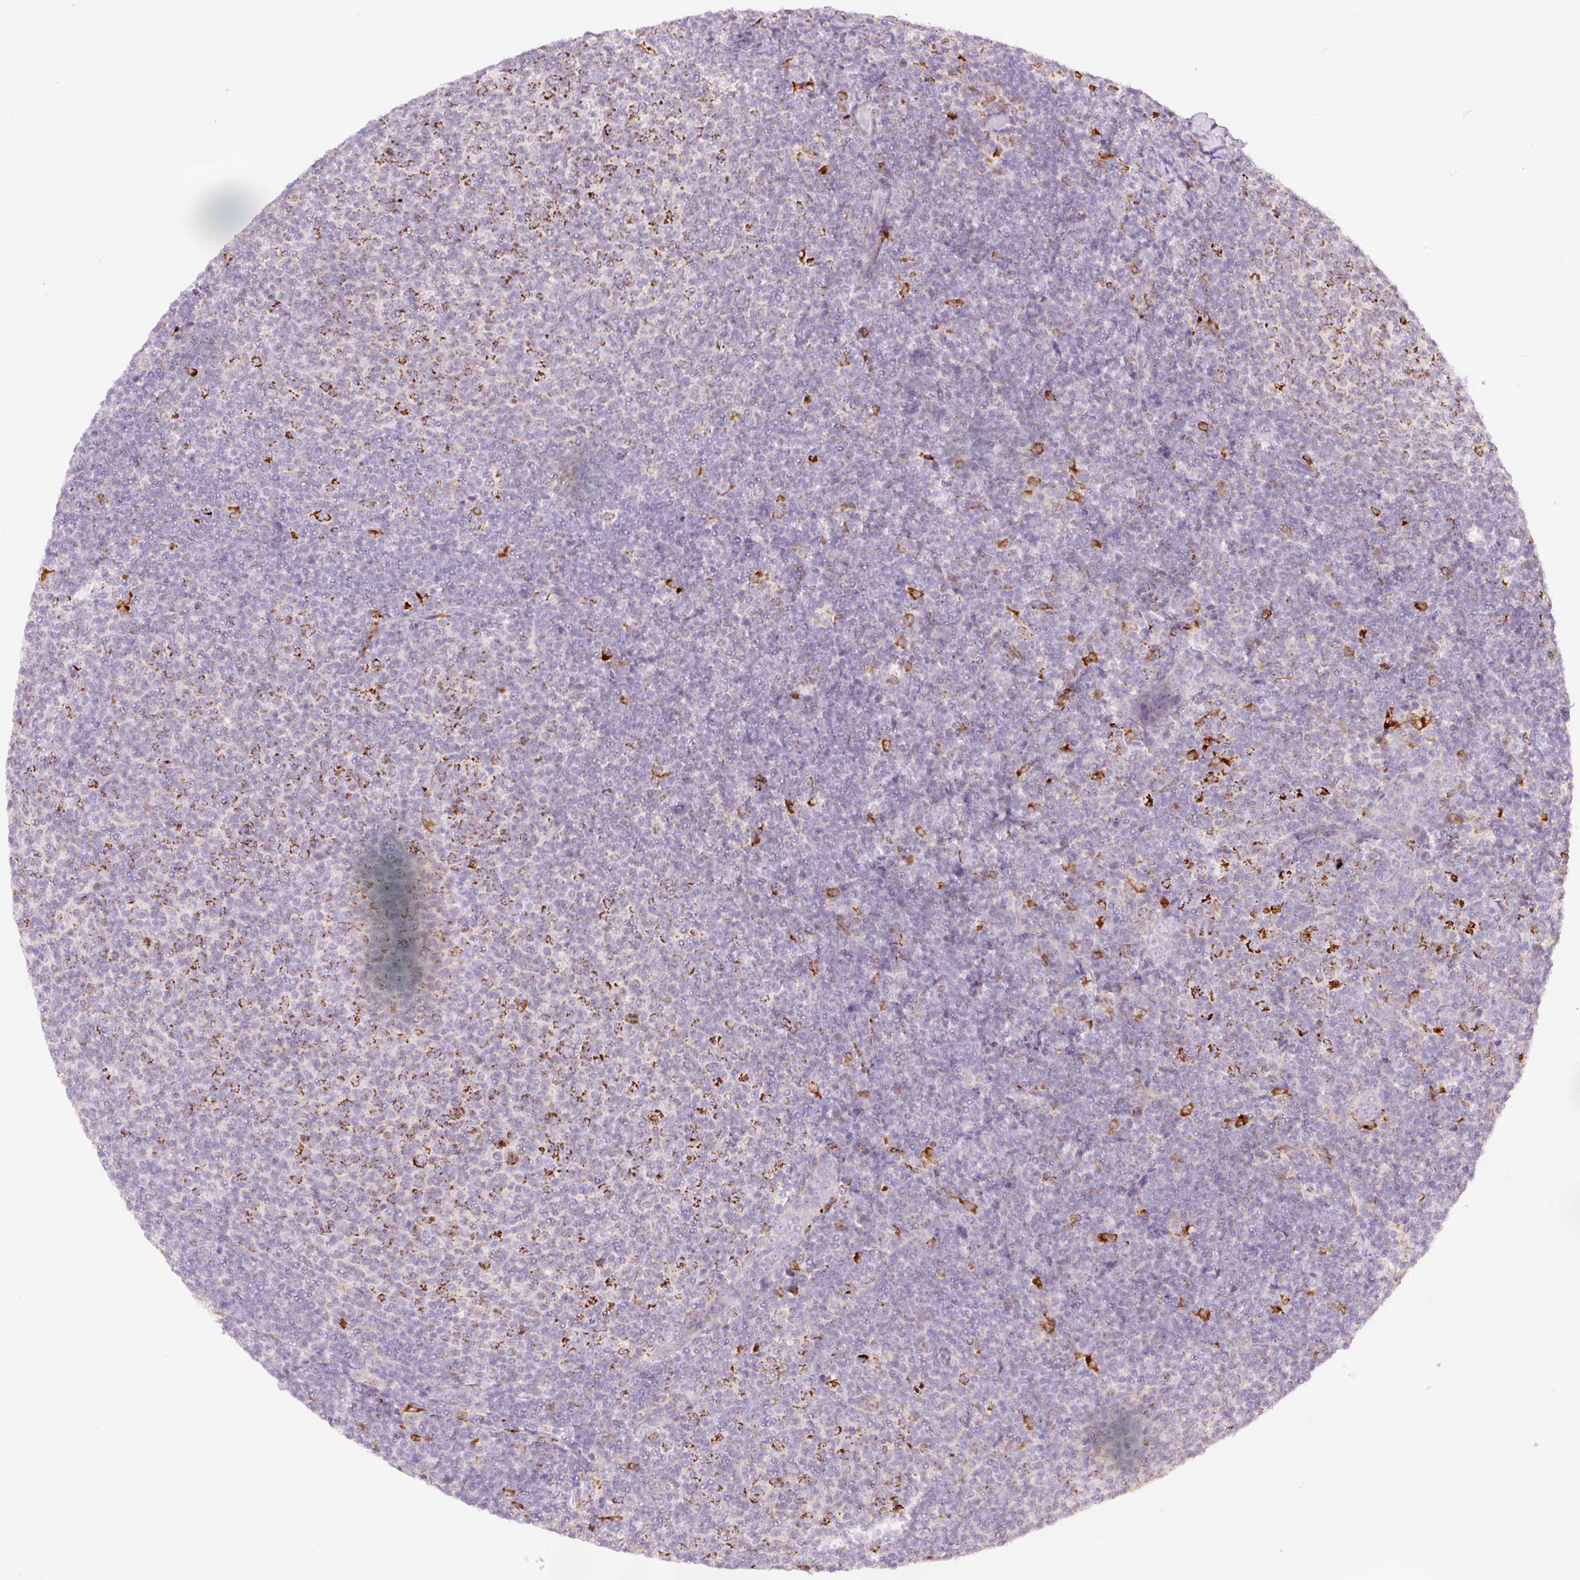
{"staining": {"intensity": "negative", "quantity": "none", "location": "none"}, "tissue": "lymphoma", "cell_type": "Tumor cells", "image_type": "cancer", "snomed": [{"axis": "morphology", "description": "Malignant lymphoma, non-Hodgkin's type, Low grade"}, {"axis": "topography", "description": "Lymph node"}], "caption": "Immunohistochemistry (IHC) of lymphoma displays no staining in tumor cells.", "gene": "MTHFD2", "patient": {"sex": "male", "age": 66}}